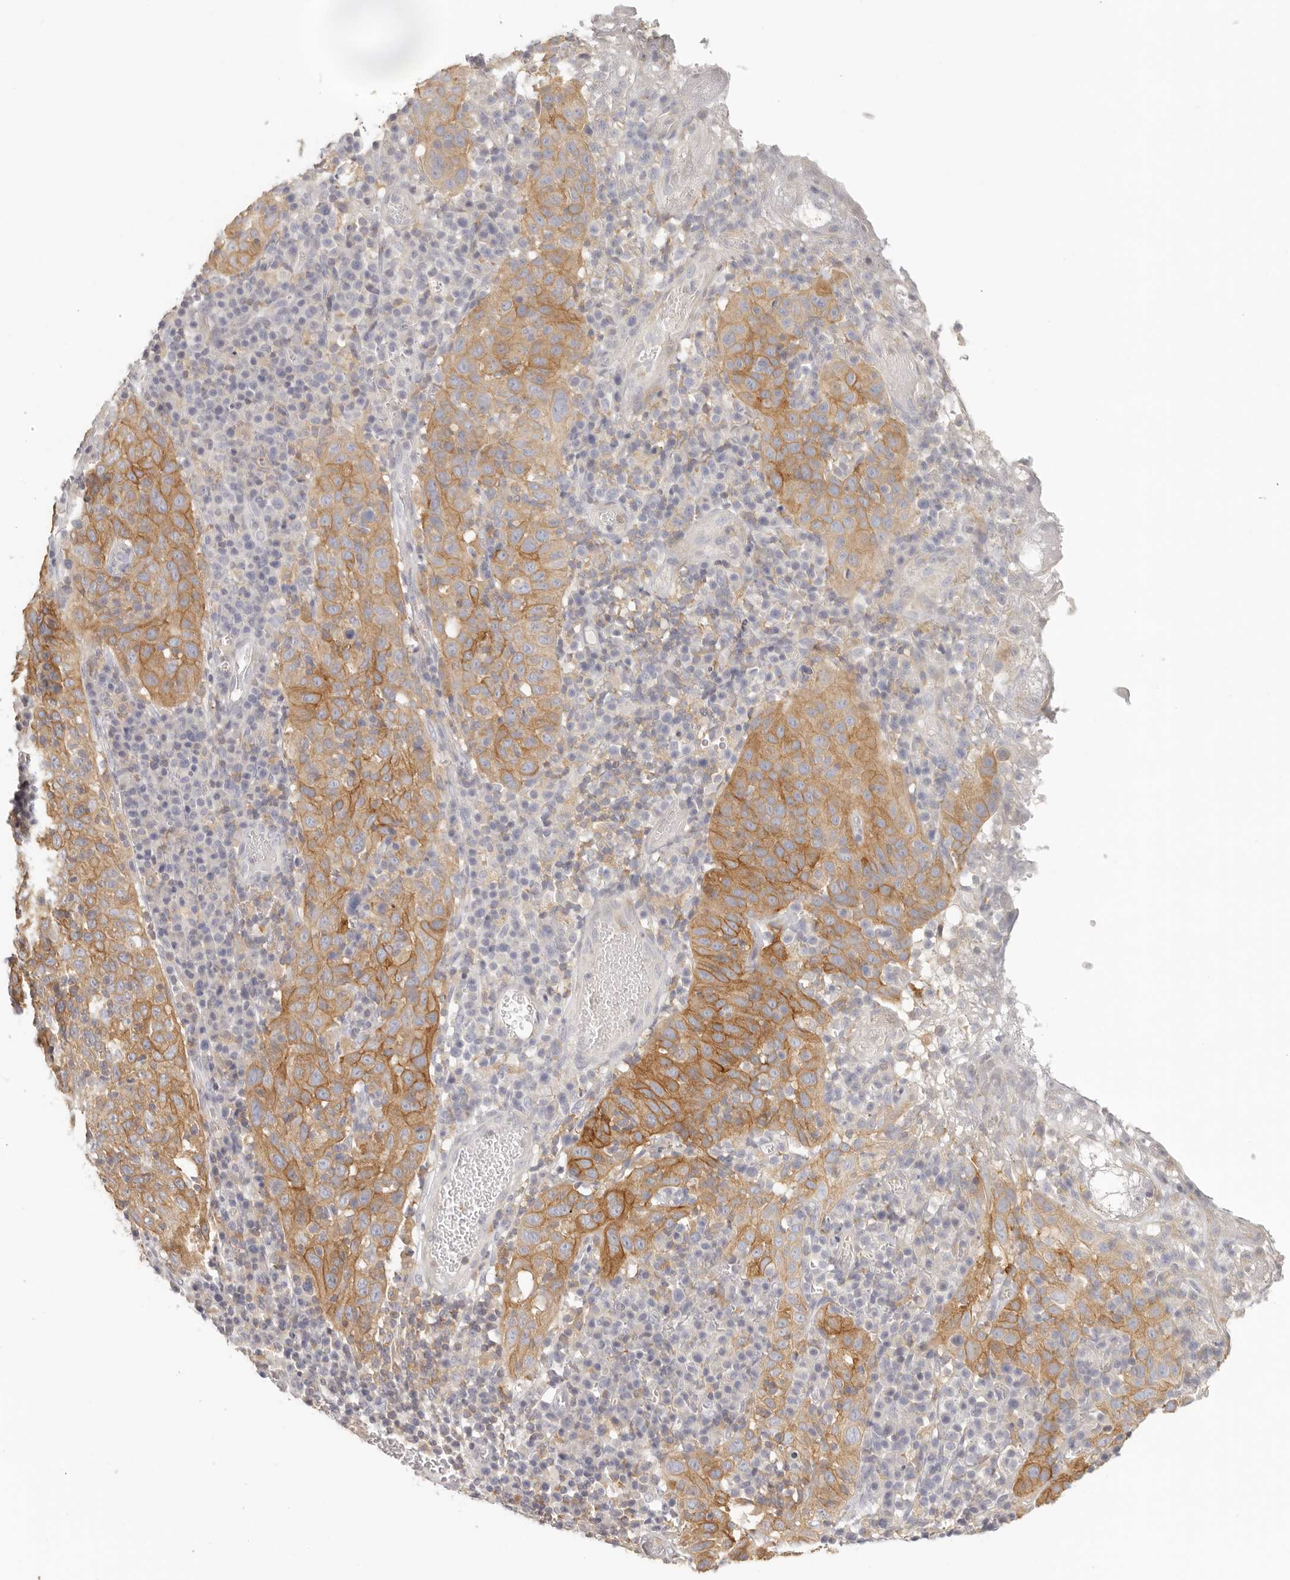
{"staining": {"intensity": "moderate", "quantity": ">75%", "location": "cytoplasmic/membranous"}, "tissue": "cervical cancer", "cell_type": "Tumor cells", "image_type": "cancer", "snomed": [{"axis": "morphology", "description": "Squamous cell carcinoma, NOS"}, {"axis": "topography", "description": "Cervix"}], "caption": "A histopathology image showing moderate cytoplasmic/membranous expression in about >75% of tumor cells in cervical cancer (squamous cell carcinoma), as visualized by brown immunohistochemical staining.", "gene": "ANXA9", "patient": {"sex": "female", "age": 46}}